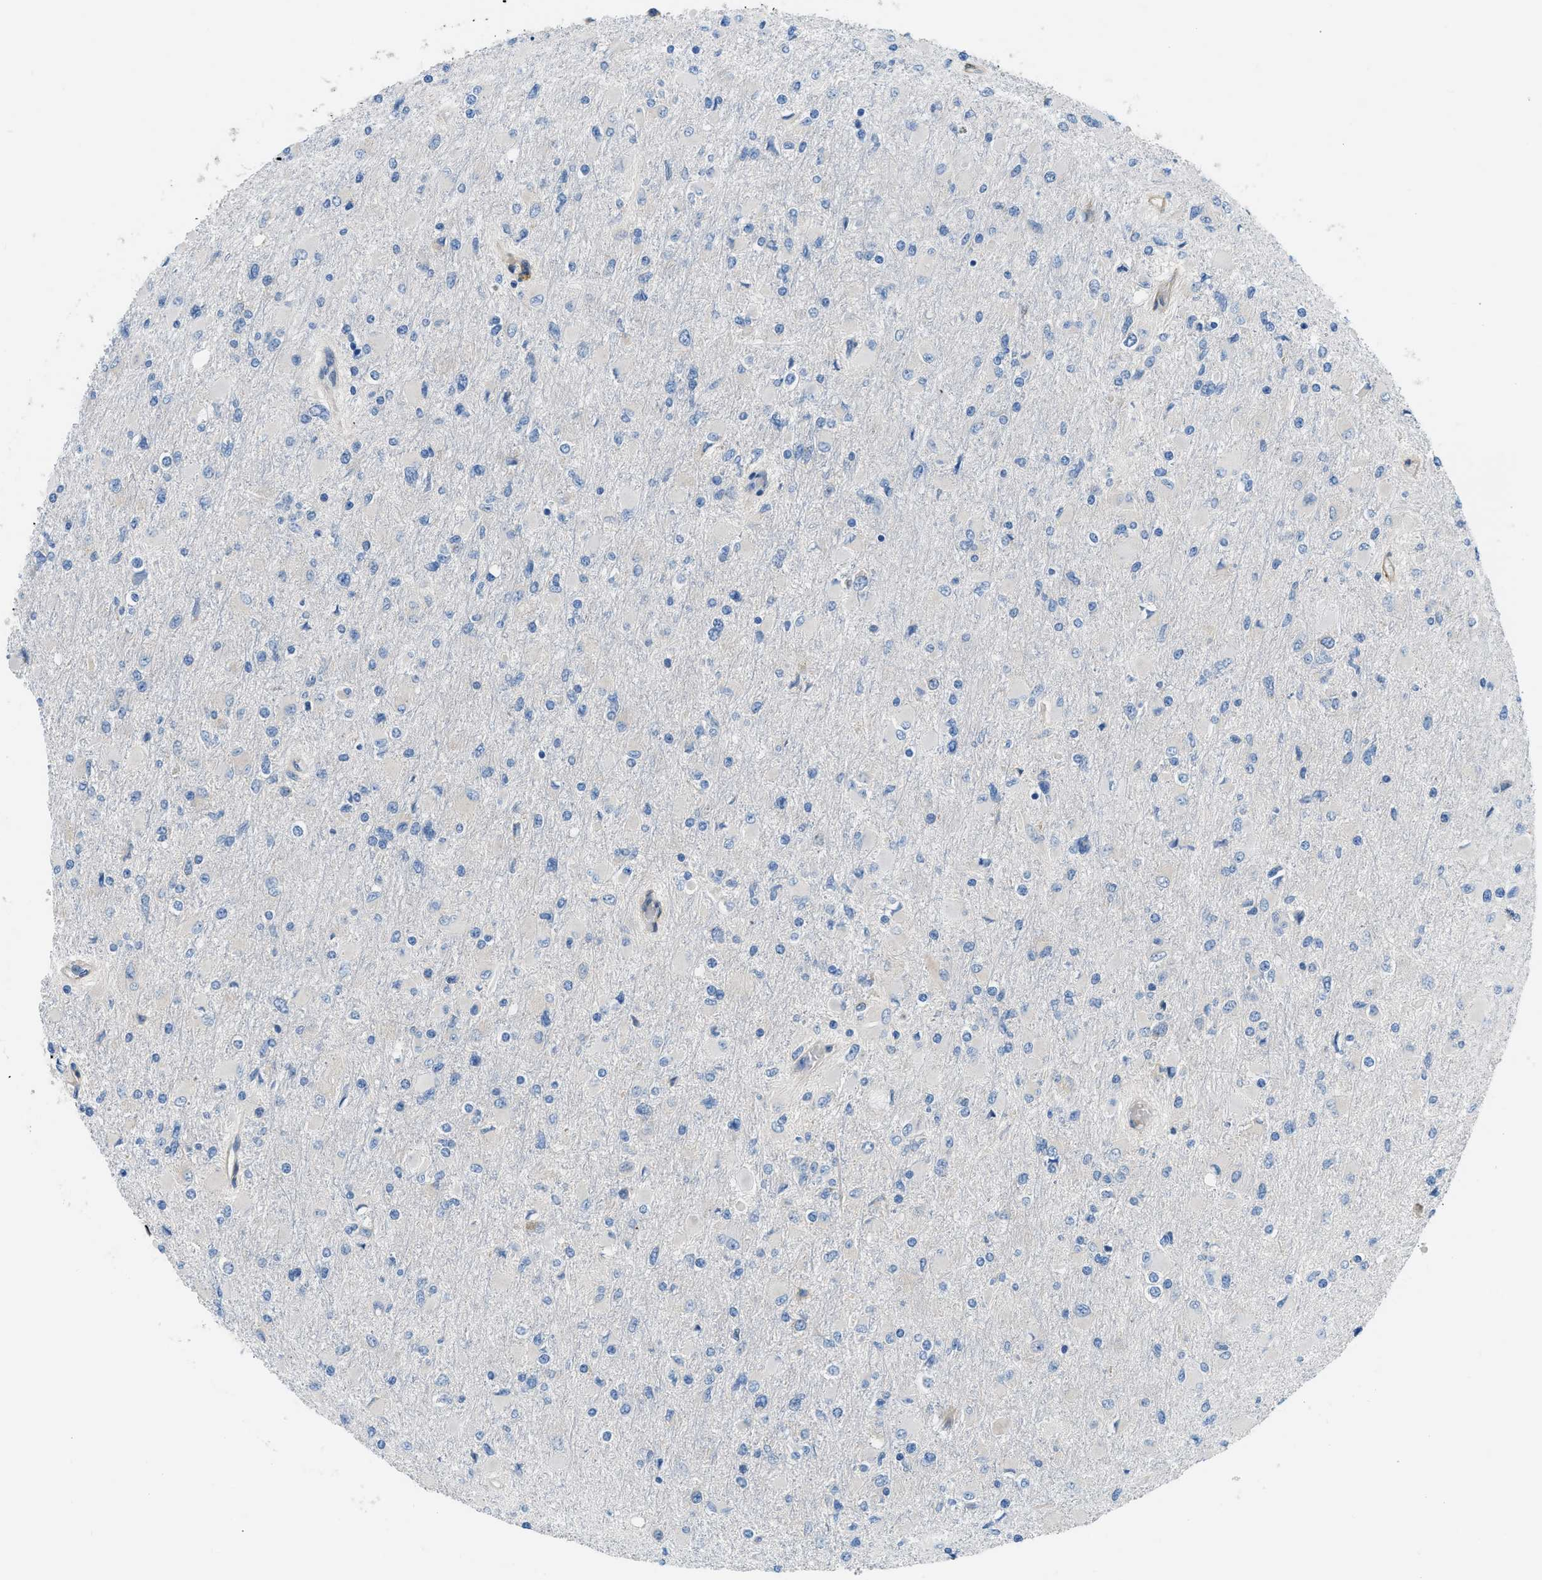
{"staining": {"intensity": "negative", "quantity": "none", "location": "none"}, "tissue": "glioma", "cell_type": "Tumor cells", "image_type": "cancer", "snomed": [{"axis": "morphology", "description": "Glioma, malignant, High grade"}, {"axis": "topography", "description": "Cerebral cortex"}], "caption": "This is a photomicrograph of immunohistochemistry (IHC) staining of malignant glioma (high-grade), which shows no expression in tumor cells.", "gene": "COL15A1", "patient": {"sex": "female", "age": 36}}